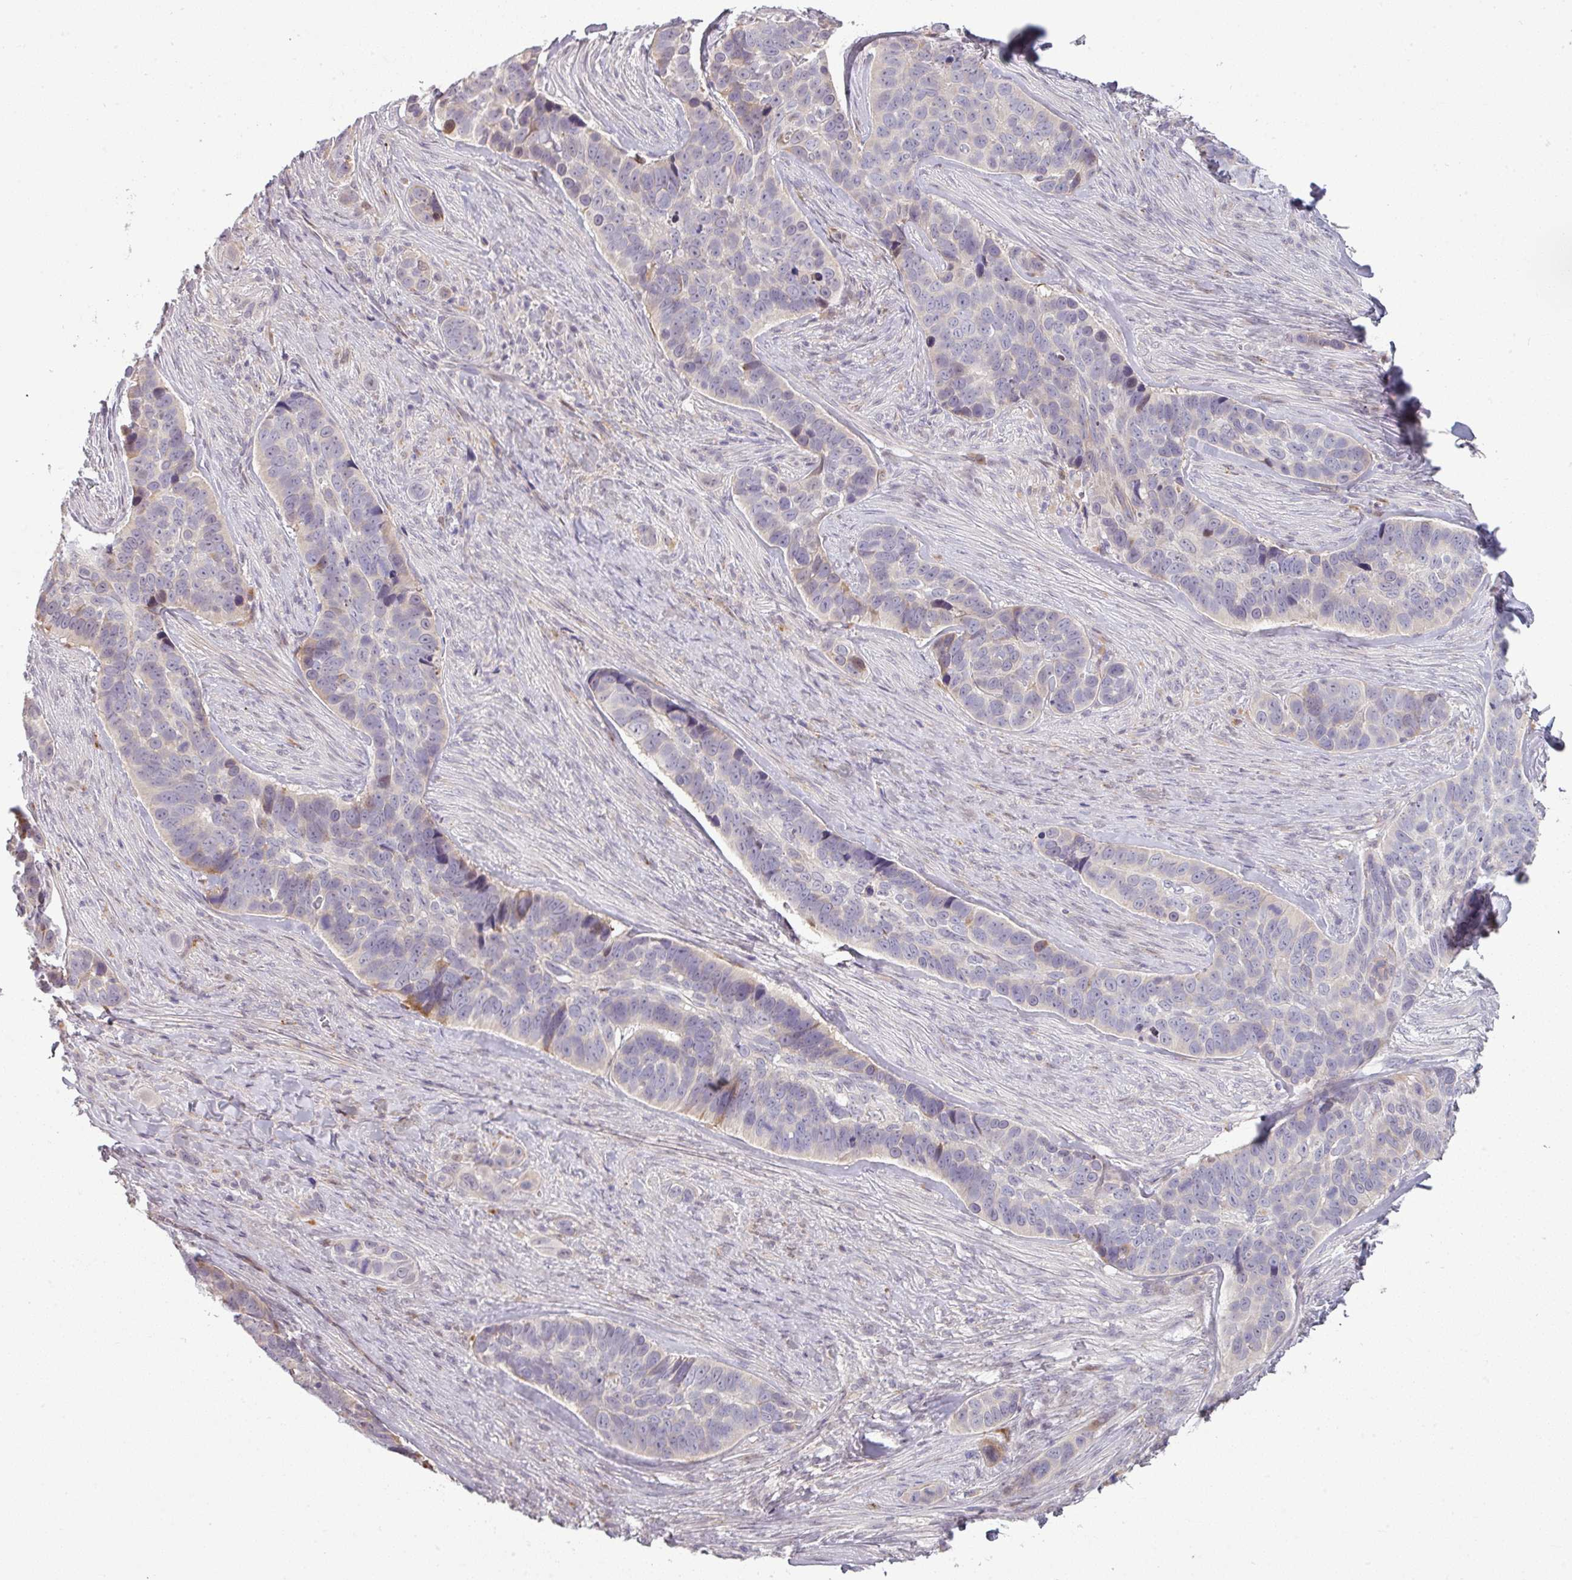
{"staining": {"intensity": "moderate", "quantity": "<25%", "location": "cytoplasmic/membranous"}, "tissue": "skin cancer", "cell_type": "Tumor cells", "image_type": "cancer", "snomed": [{"axis": "morphology", "description": "Basal cell carcinoma"}, {"axis": "topography", "description": "Skin"}], "caption": "IHC (DAB) staining of basal cell carcinoma (skin) reveals moderate cytoplasmic/membranous protein expression in about <25% of tumor cells.", "gene": "C2orf16", "patient": {"sex": "female", "age": 82}}